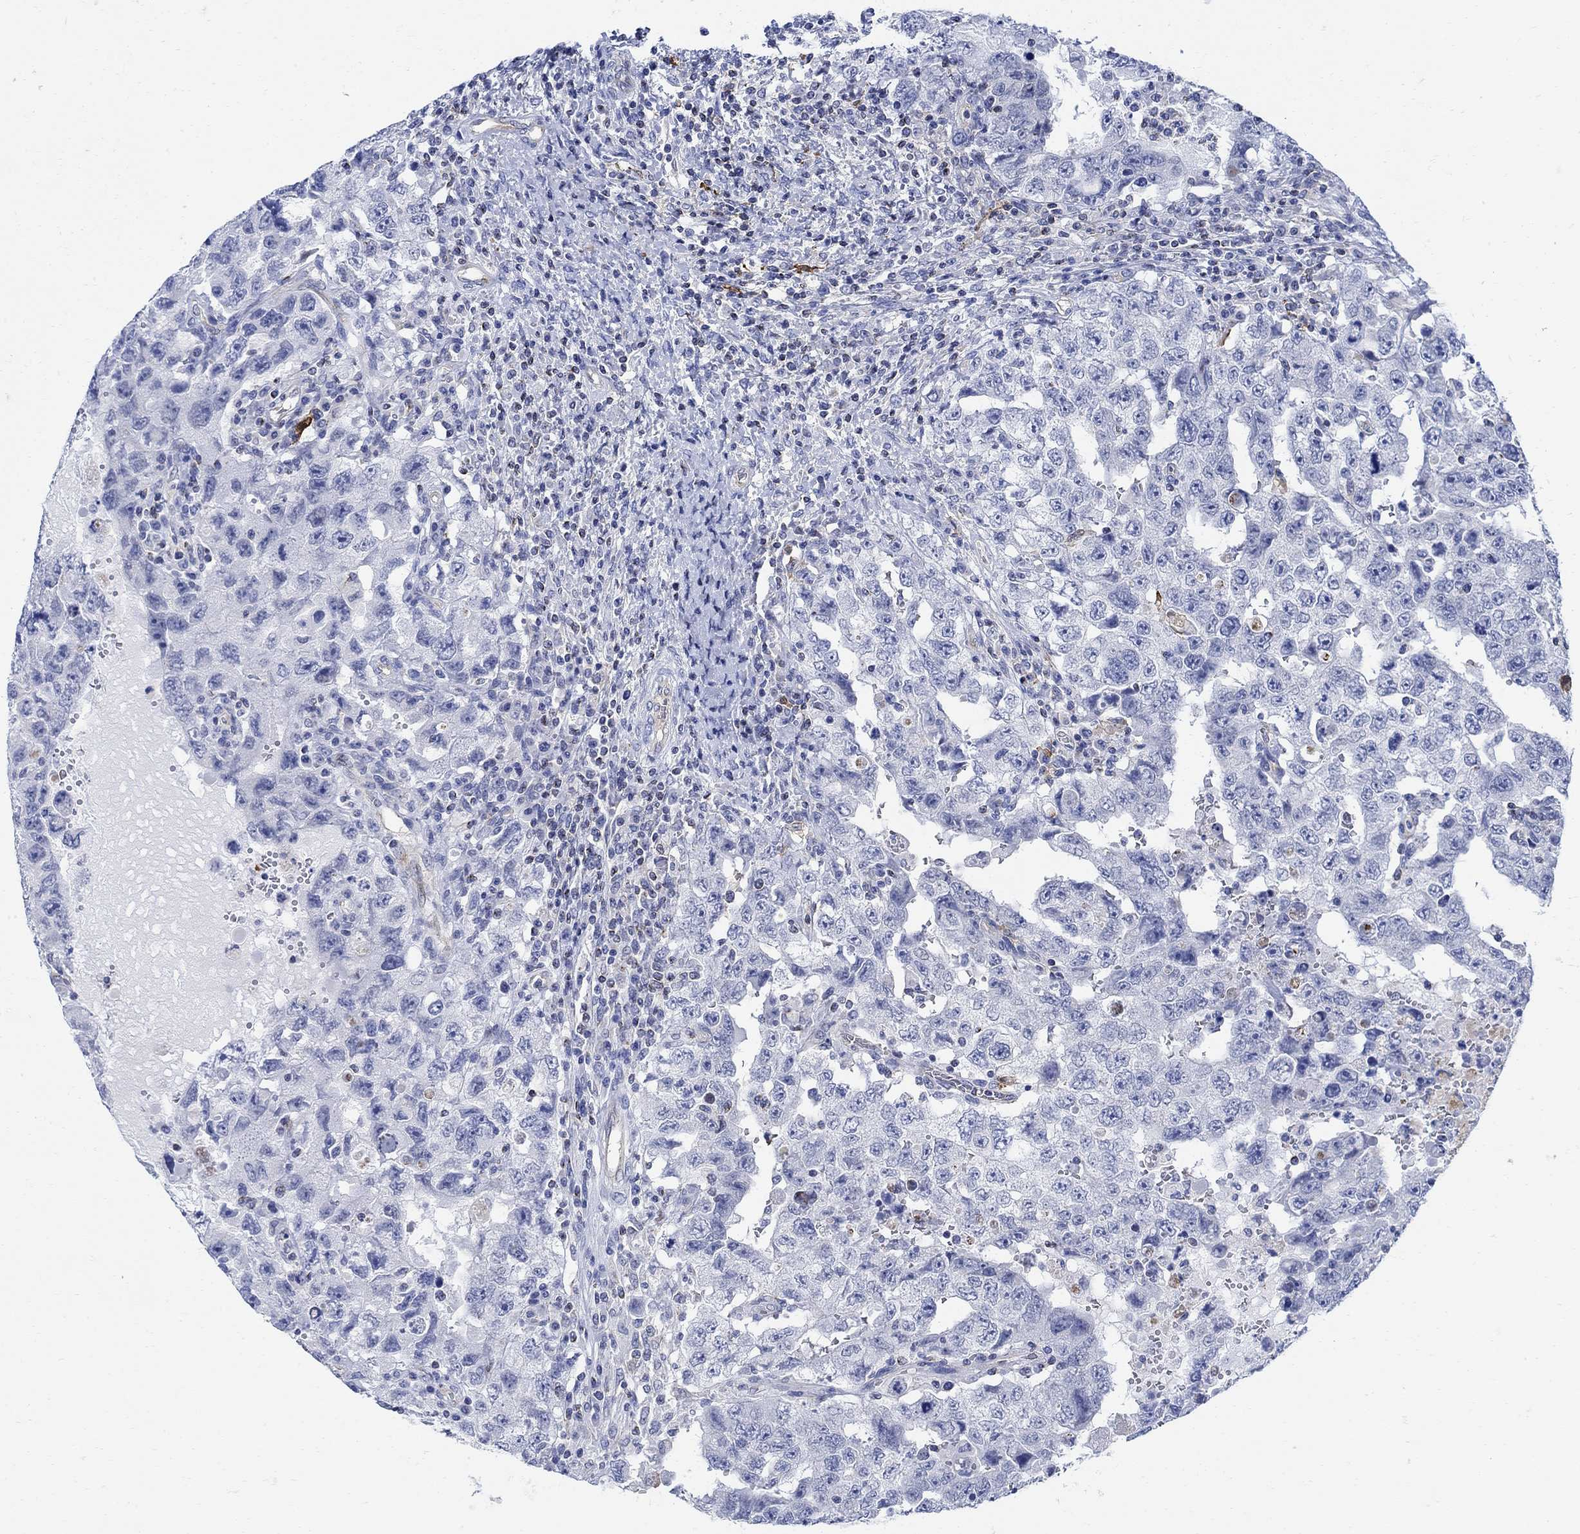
{"staining": {"intensity": "negative", "quantity": "none", "location": "none"}, "tissue": "testis cancer", "cell_type": "Tumor cells", "image_type": "cancer", "snomed": [{"axis": "morphology", "description": "Carcinoma, Embryonal, NOS"}, {"axis": "topography", "description": "Testis"}], "caption": "A micrograph of human testis cancer (embryonal carcinoma) is negative for staining in tumor cells. (IHC, brightfield microscopy, high magnification).", "gene": "PHF21B", "patient": {"sex": "male", "age": 26}}